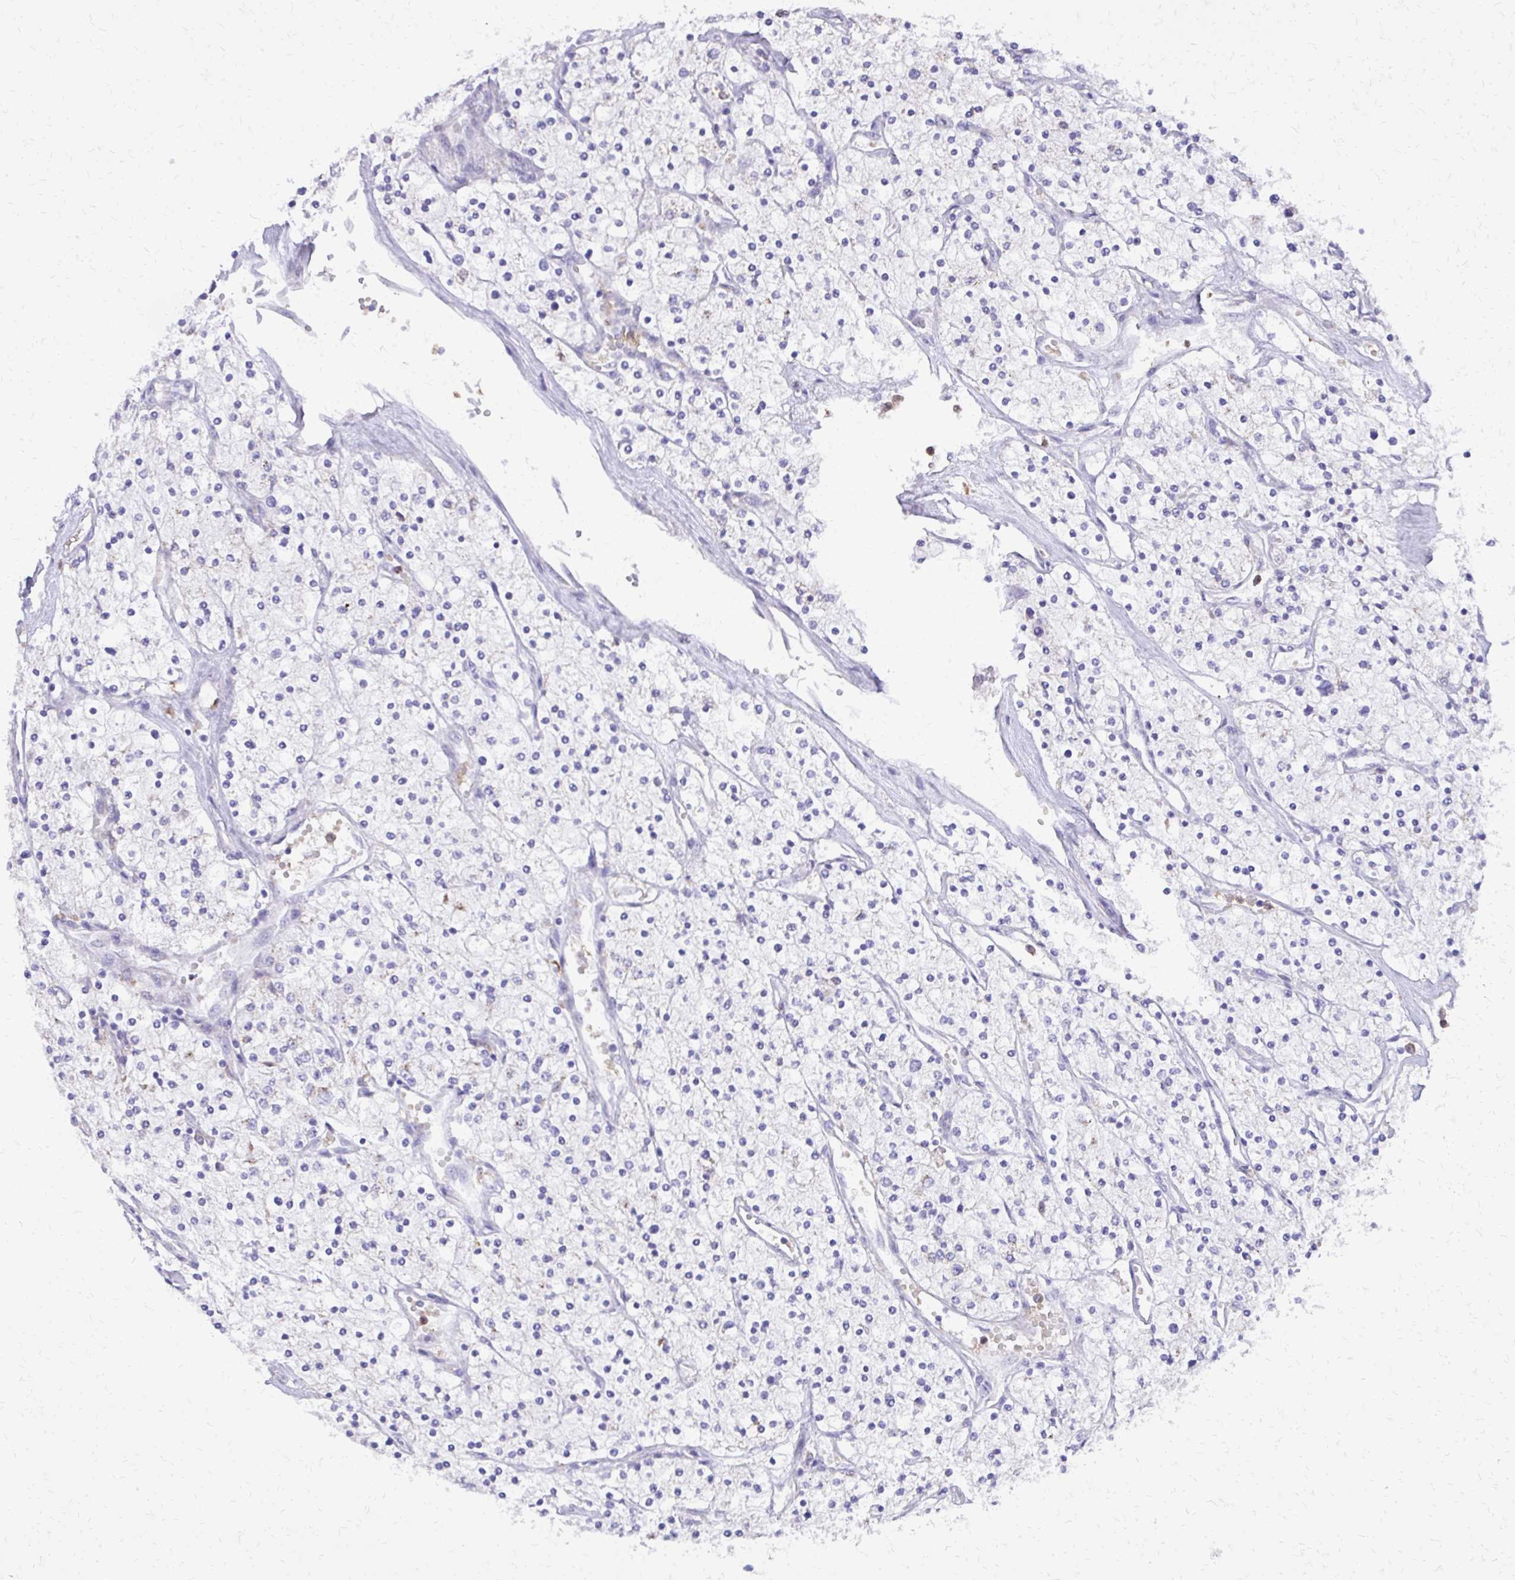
{"staining": {"intensity": "negative", "quantity": "none", "location": "none"}, "tissue": "renal cancer", "cell_type": "Tumor cells", "image_type": "cancer", "snomed": [{"axis": "morphology", "description": "Adenocarcinoma, NOS"}, {"axis": "topography", "description": "Kidney"}], "caption": "This is an immunohistochemistry micrograph of renal cancer. There is no positivity in tumor cells.", "gene": "CAT", "patient": {"sex": "male", "age": 80}}